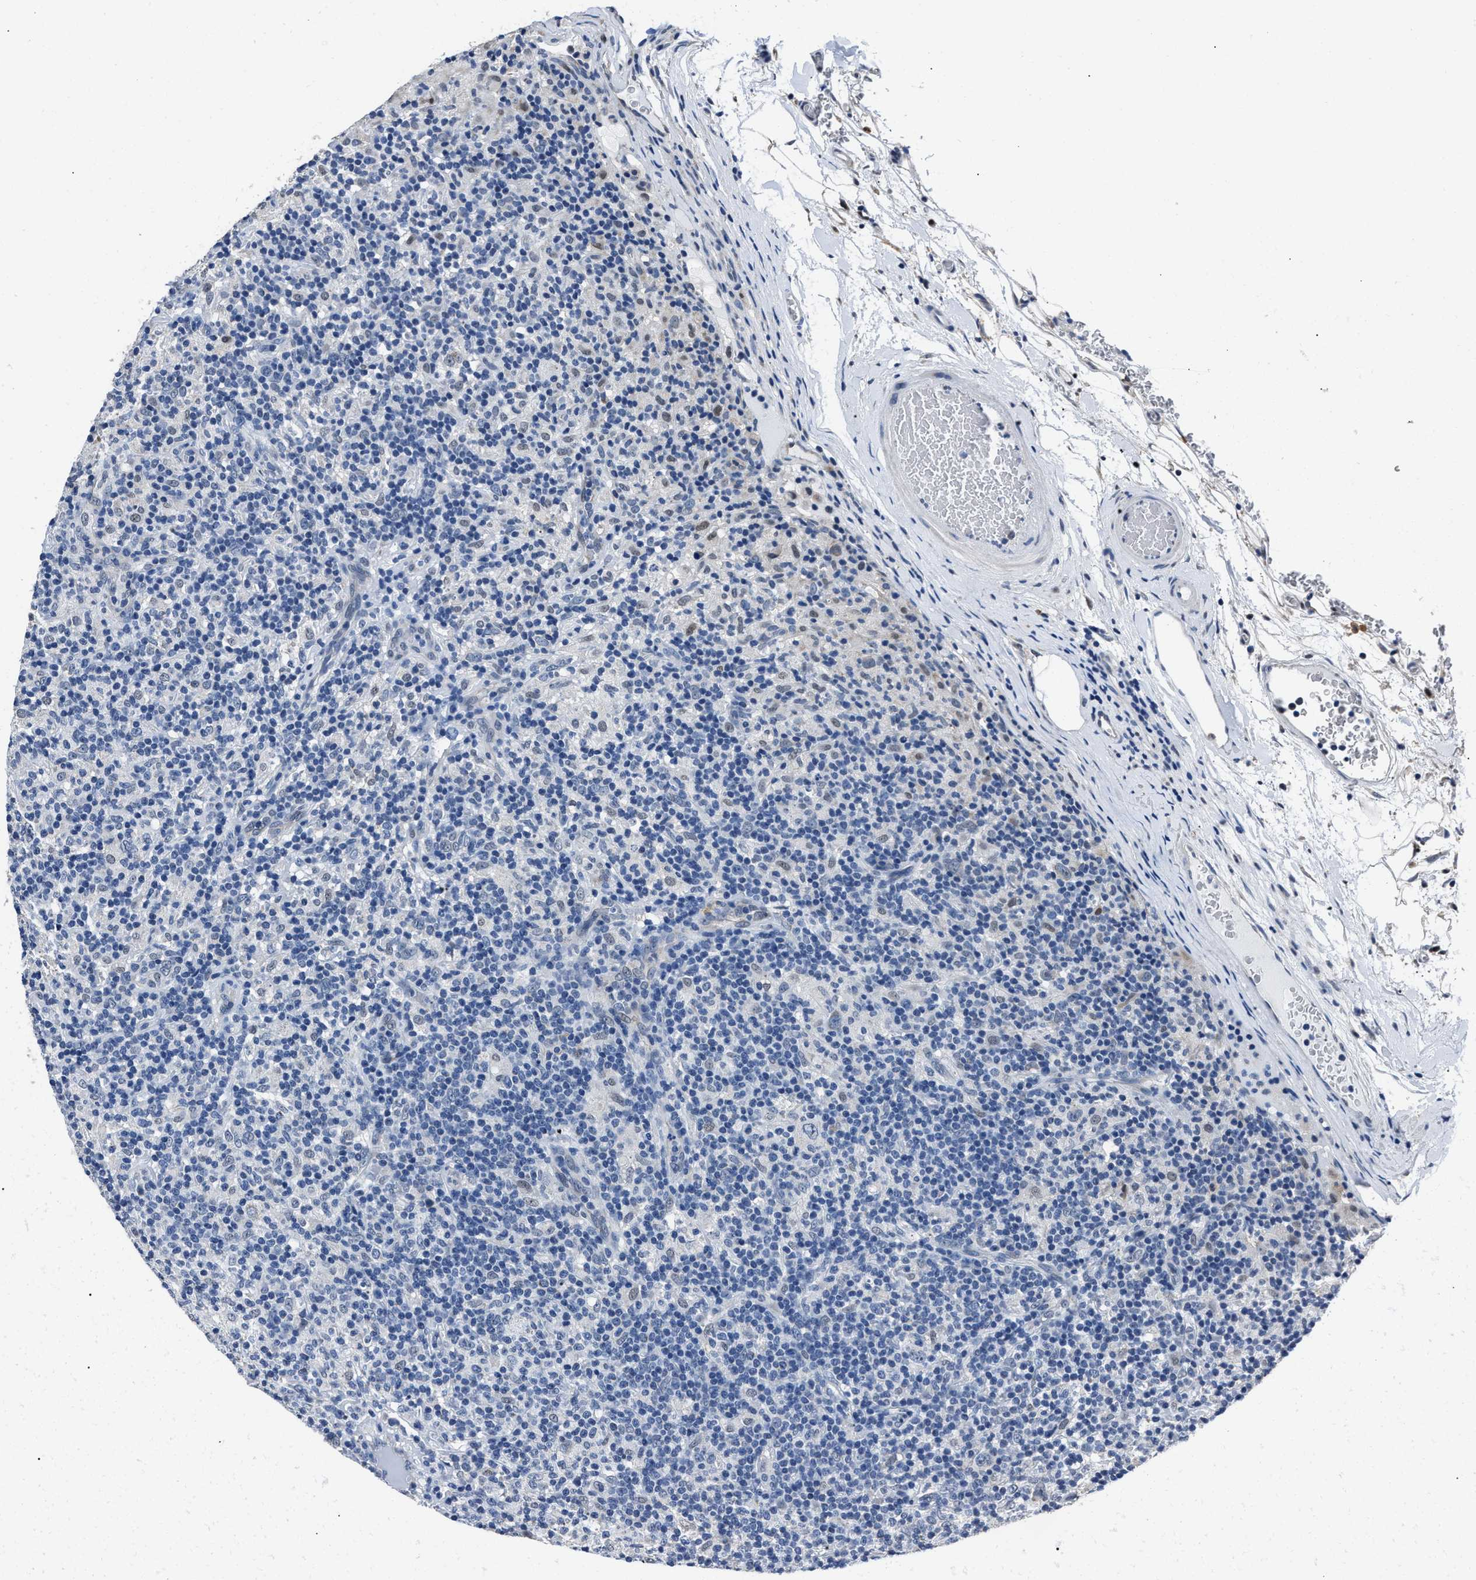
{"staining": {"intensity": "negative", "quantity": "none", "location": "none"}, "tissue": "lymphoma", "cell_type": "Tumor cells", "image_type": "cancer", "snomed": [{"axis": "morphology", "description": "Hodgkin's disease, NOS"}, {"axis": "topography", "description": "Lymph node"}], "caption": "Hodgkin's disease stained for a protein using immunohistochemistry (IHC) reveals no positivity tumor cells.", "gene": "NSUN5", "patient": {"sex": "male", "age": 70}}